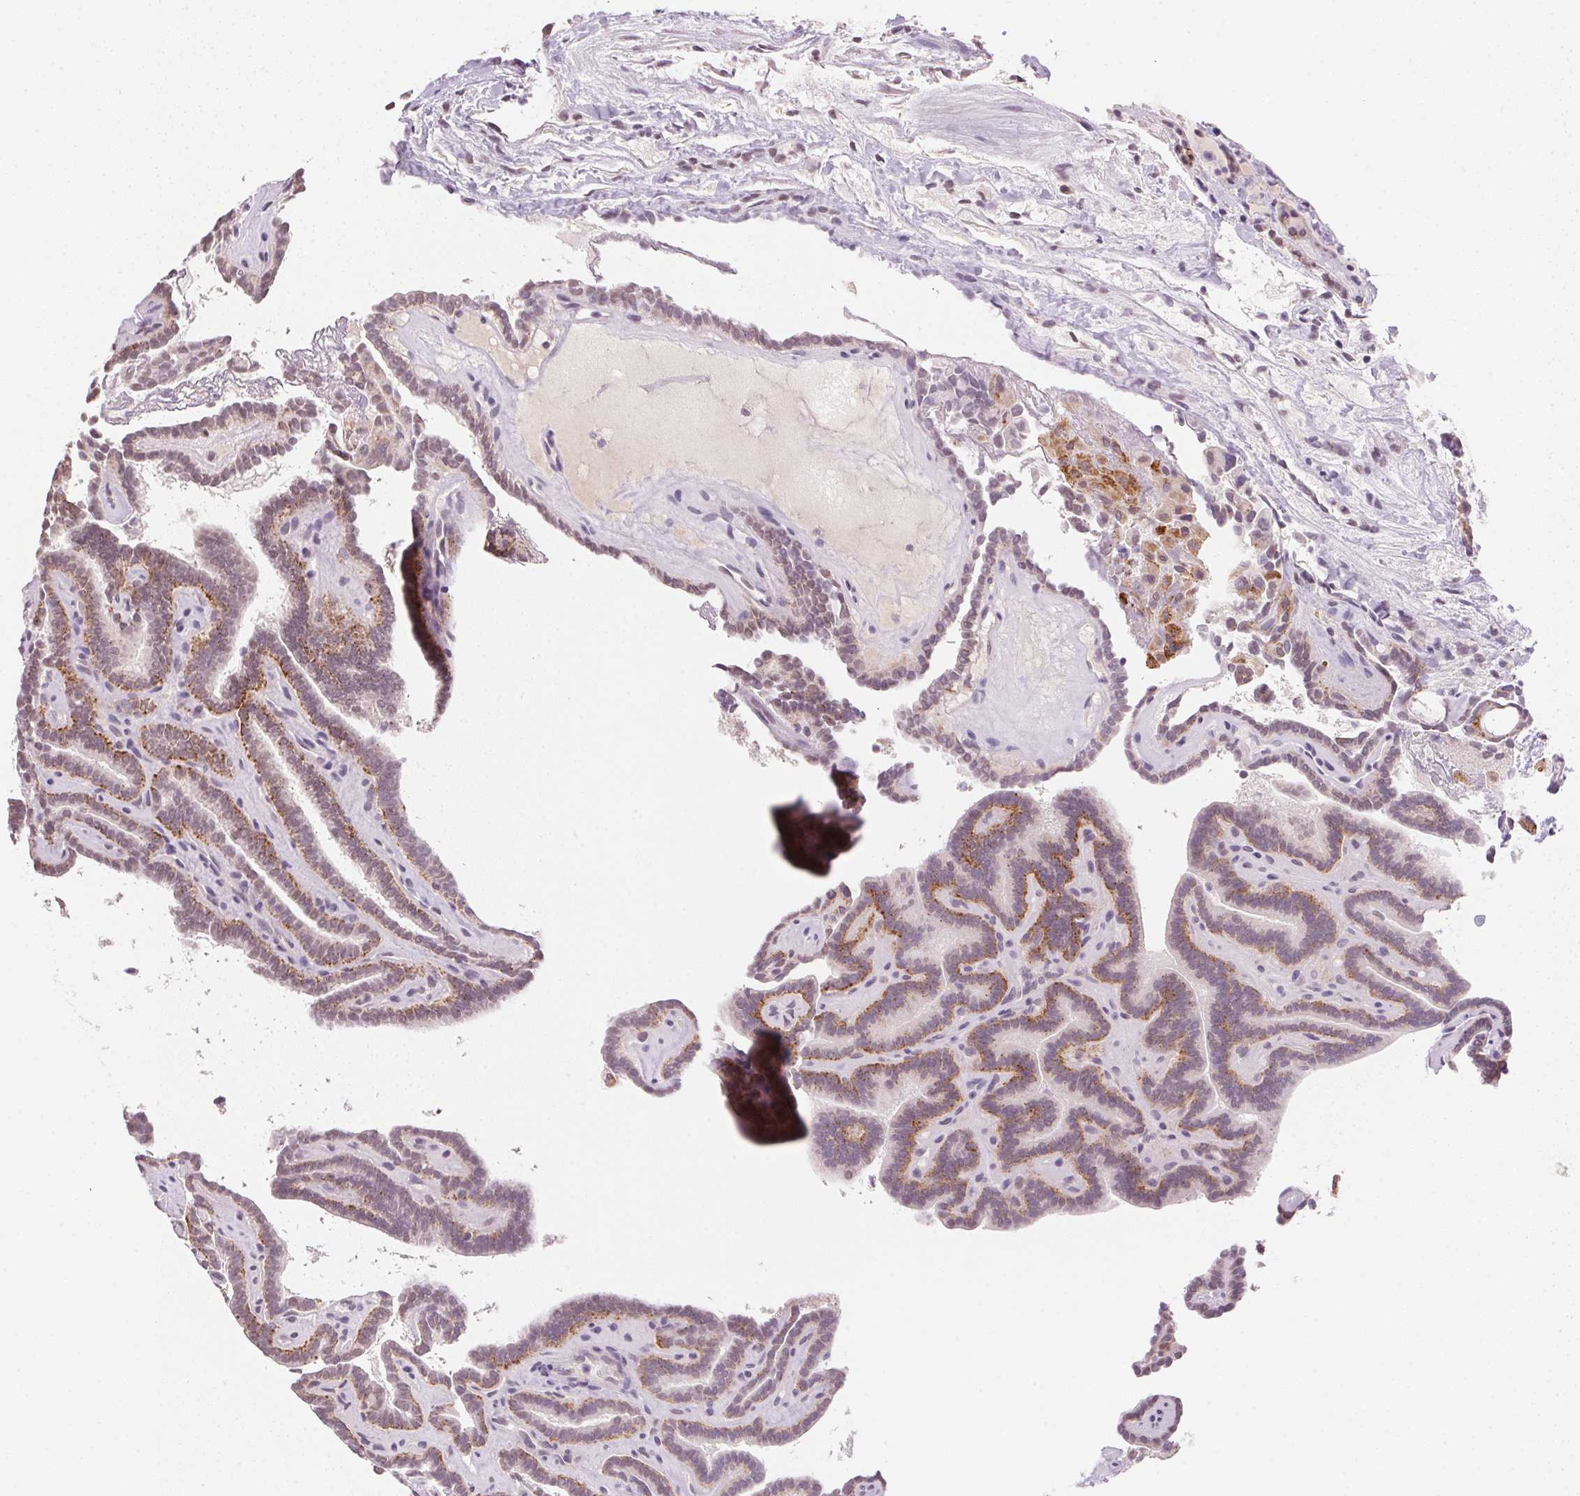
{"staining": {"intensity": "moderate", "quantity": ">75%", "location": "cytoplasmic/membranous"}, "tissue": "thyroid cancer", "cell_type": "Tumor cells", "image_type": "cancer", "snomed": [{"axis": "morphology", "description": "Papillary adenocarcinoma, NOS"}, {"axis": "topography", "description": "Thyroid gland"}], "caption": "Immunohistochemistry photomicrograph of human thyroid cancer stained for a protein (brown), which shows medium levels of moderate cytoplasmic/membranous positivity in about >75% of tumor cells.", "gene": "FNDC4", "patient": {"sex": "female", "age": 21}}